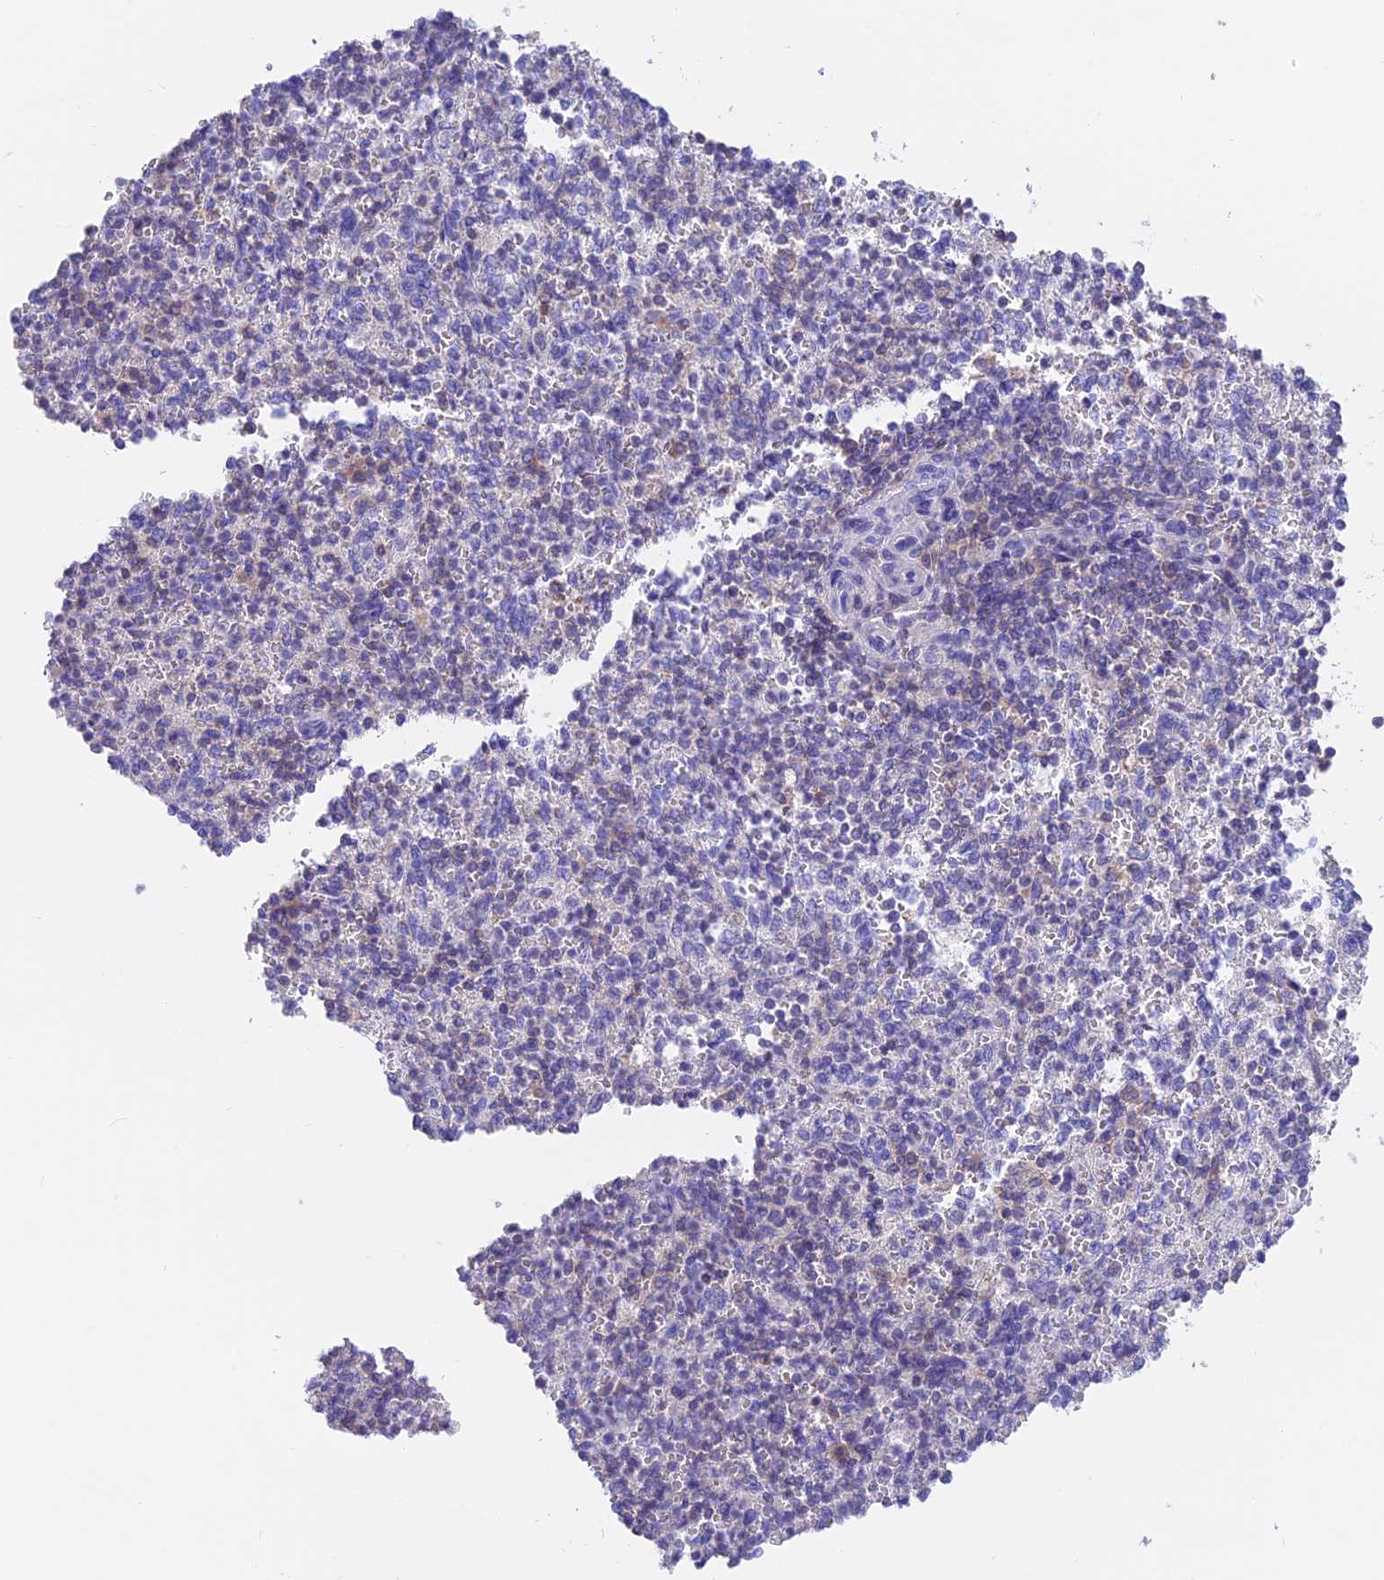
{"staining": {"intensity": "moderate", "quantity": "<25%", "location": "cytoplasmic/membranous"}, "tissue": "spleen", "cell_type": "Cells in red pulp", "image_type": "normal", "snomed": [{"axis": "morphology", "description": "Normal tissue, NOS"}, {"axis": "topography", "description": "Spleen"}], "caption": "Immunohistochemistry (IHC) image of normal spleen: human spleen stained using immunohistochemistry demonstrates low levels of moderate protein expression localized specifically in the cytoplasmic/membranous of cells in red pulp, appearing as a cytoplasmic/membranous brown color.", "gene": "LPXN", "patient": {"sex": "female", "age": 74}}